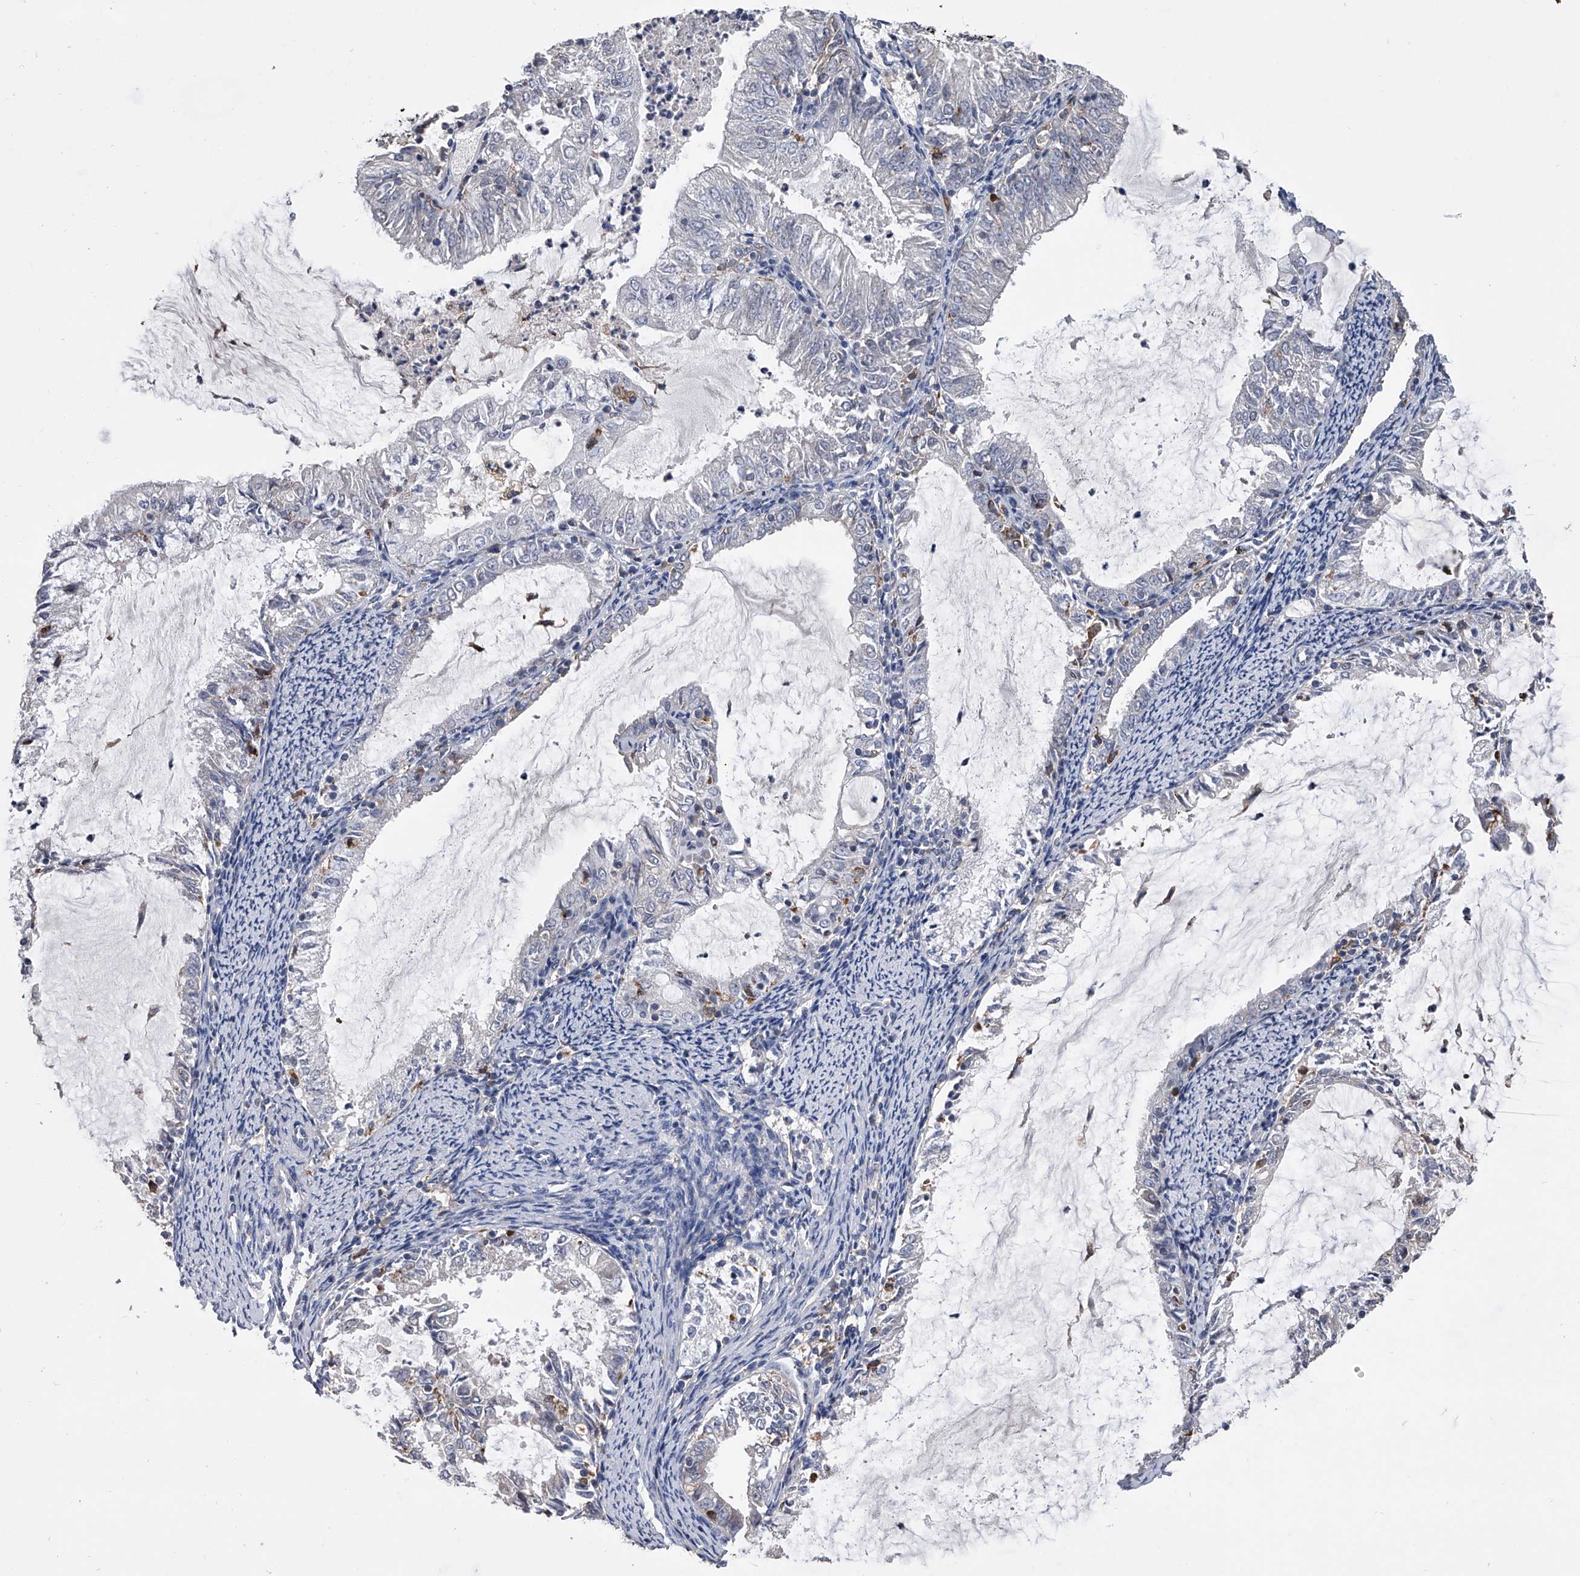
{"staining": {"intensity": "negative", "quantity": "none", "location": "none"}, "tissue": "endometrial cancer", "cell_type": "Tumor cells", "image_type": "cancer", "snomed": [{"axis": "morphology", "description": "Adenocarcinoma, NOS"}, {"axis": "topography", "description": "Endometrium"}], "caption": "Tumor cells show no significant protein expression in adenocarcinoma (endometrial).", "gene": "MAP4K3", "patient": {"sex": "female", "age": 57}}